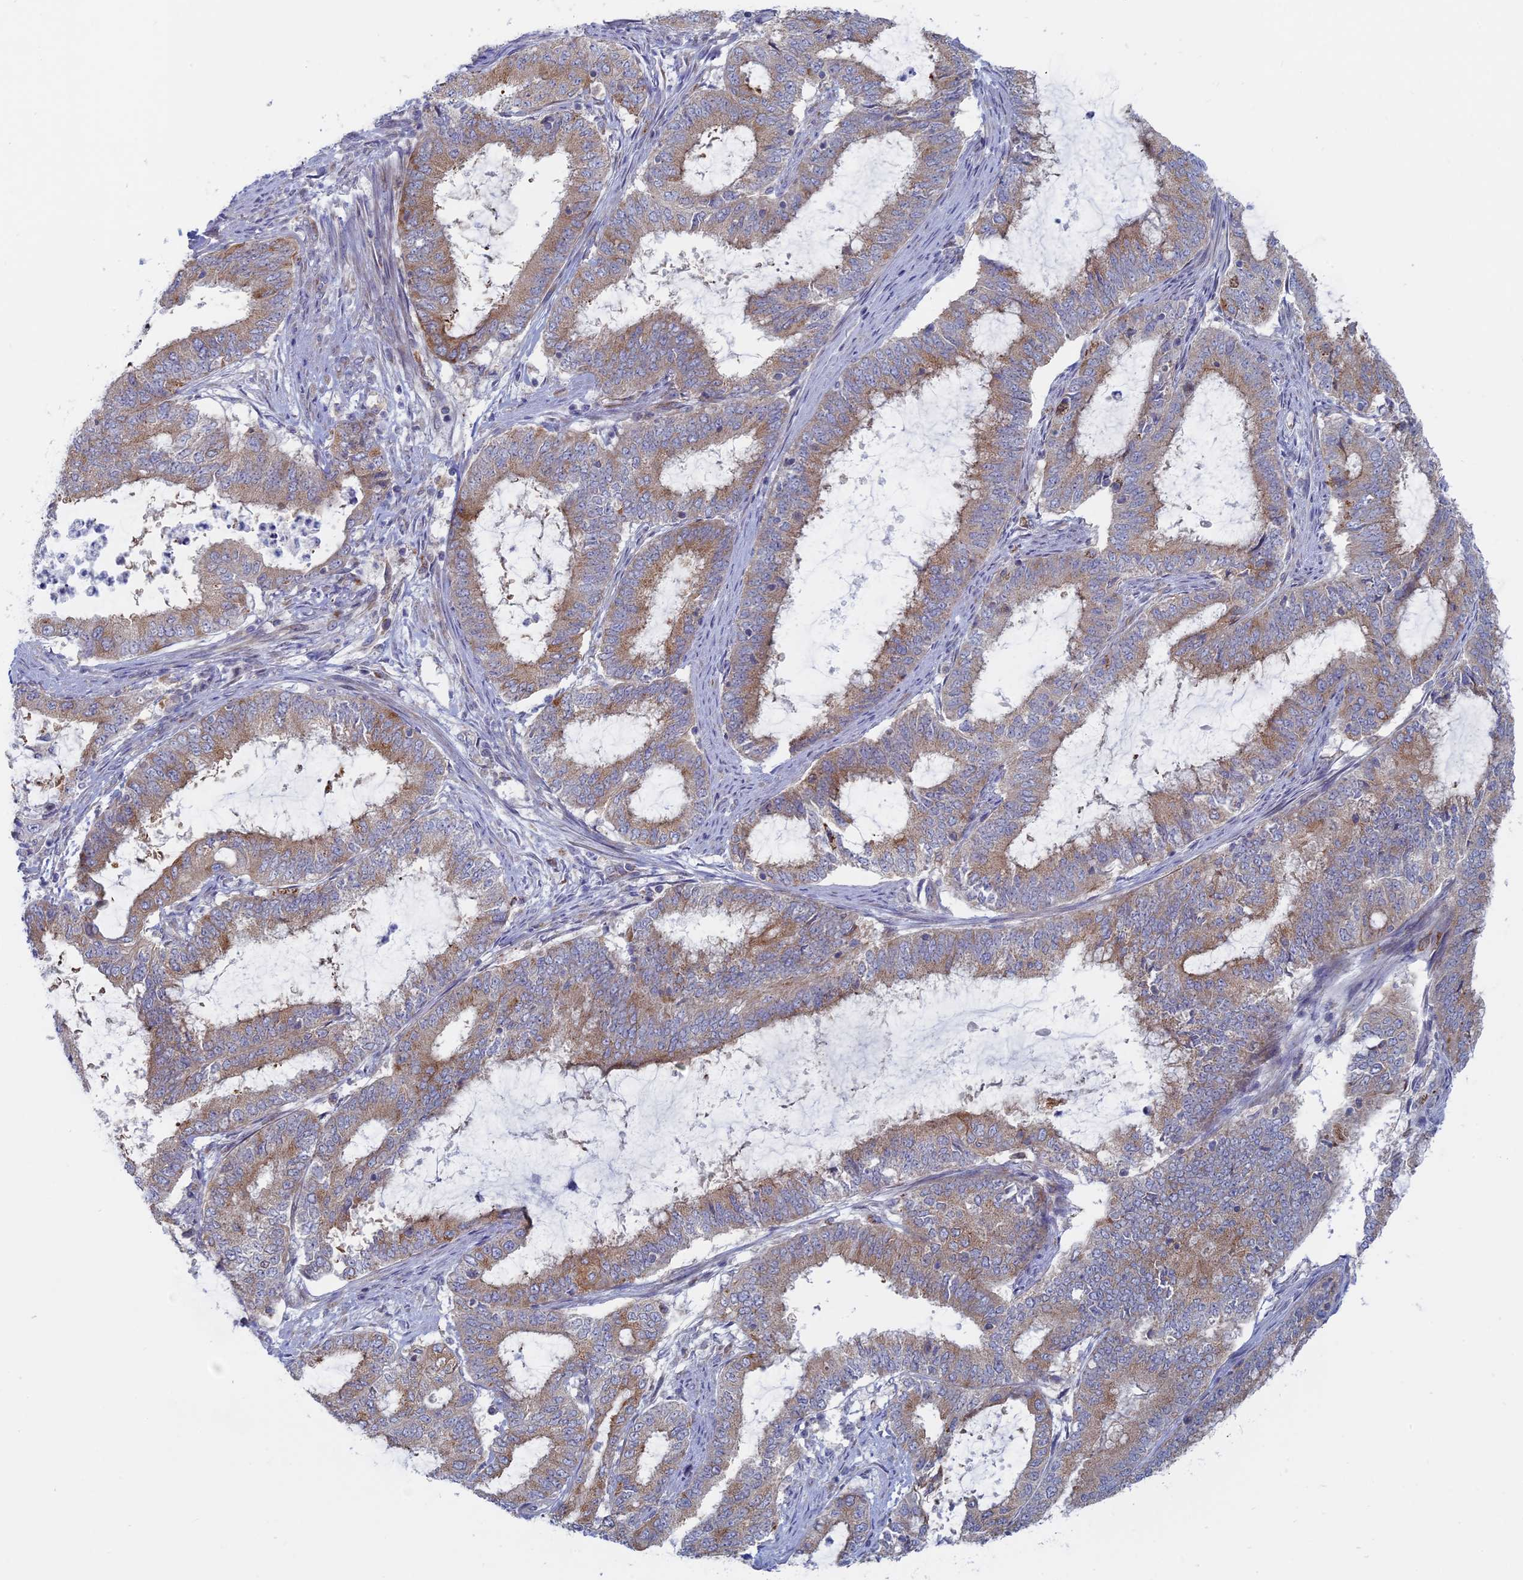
{"staining": {"intensity": "moderate", "quantity": "25%-75%", "location": "cytoplasmic/membranous"}, "tissue": "endometrial cancer", "cell_type": "Tumor cells", "image_type": "cancer", "snomed": [{"axis": "morphology", "description": "Adenocarcinoma, NOS"}, {"axis": "topography", "description": "Endometrium"}], "caption": "Moderate cytoplasmic/membranous expression for a protein is present in about 25%-75% of tumor cells of endometrial cancer (adenocarcinoma) using immunohistochemistry (IHC).", "gene": "TBC1D30", "patient": {"sex": "female", "age": 51}}